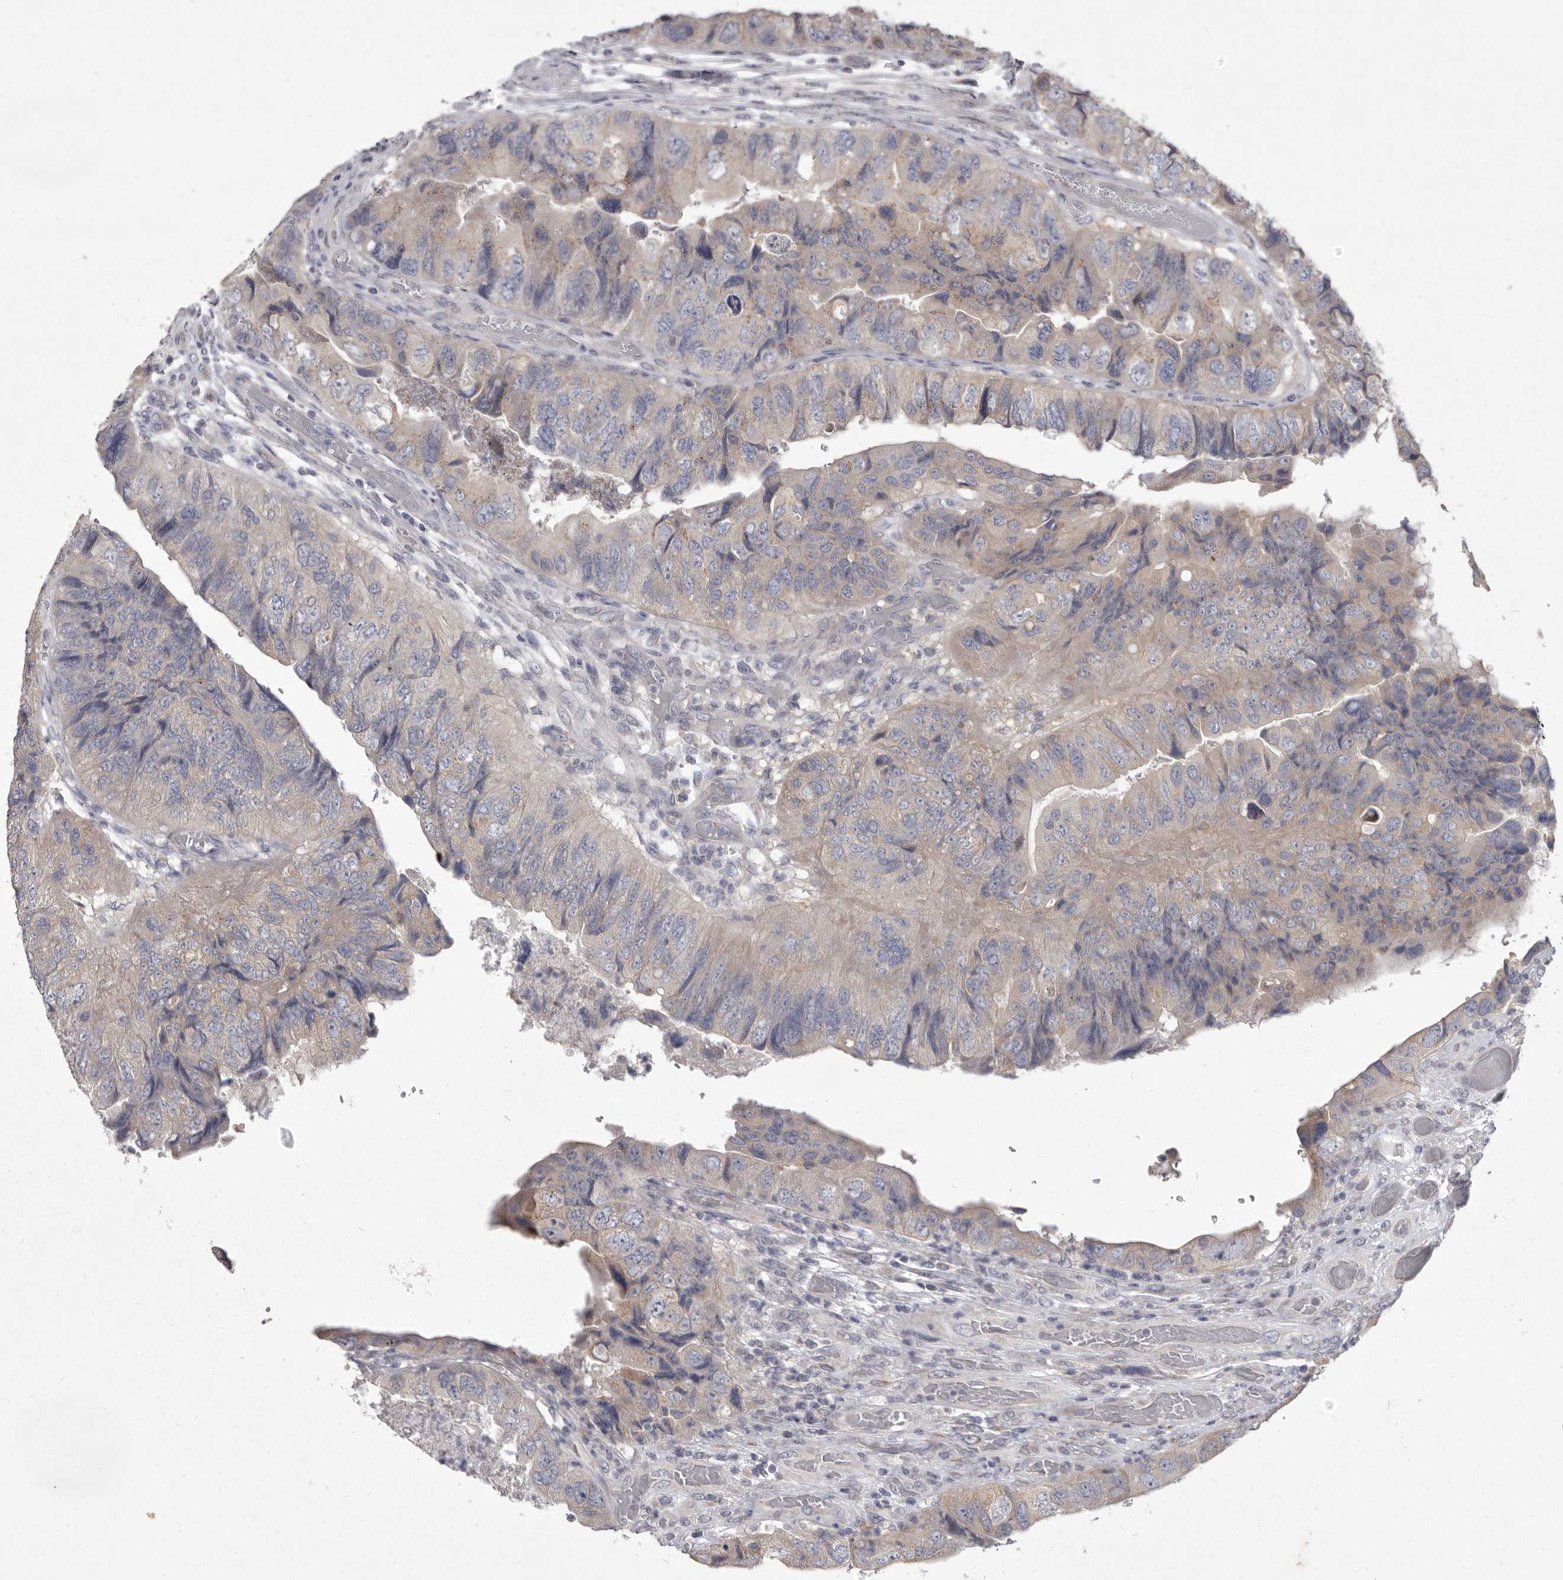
{"staining": {"intensity": "weak", "quantity": "25%-75%", "location": "cytoplasmic/membranous"}, "tissue": "colorectal cancer", "cell_type": "Tumor cells", "image_type": "cancer", "snomed": [{"axis": "morphology", "description": "Adenocarcinoma, NOS"}, {"axis": "topography", "description": "Rectum"}], "caption": "Colorectal cancer (adenocarcinoma) stained for a protein (brown) reveals weak cytoplasmic/membranous positive positivity in approximately 25%-75% of tumor cells.", "gene": "P2RX6", "patient": {"sex": "male", "age": 63}}